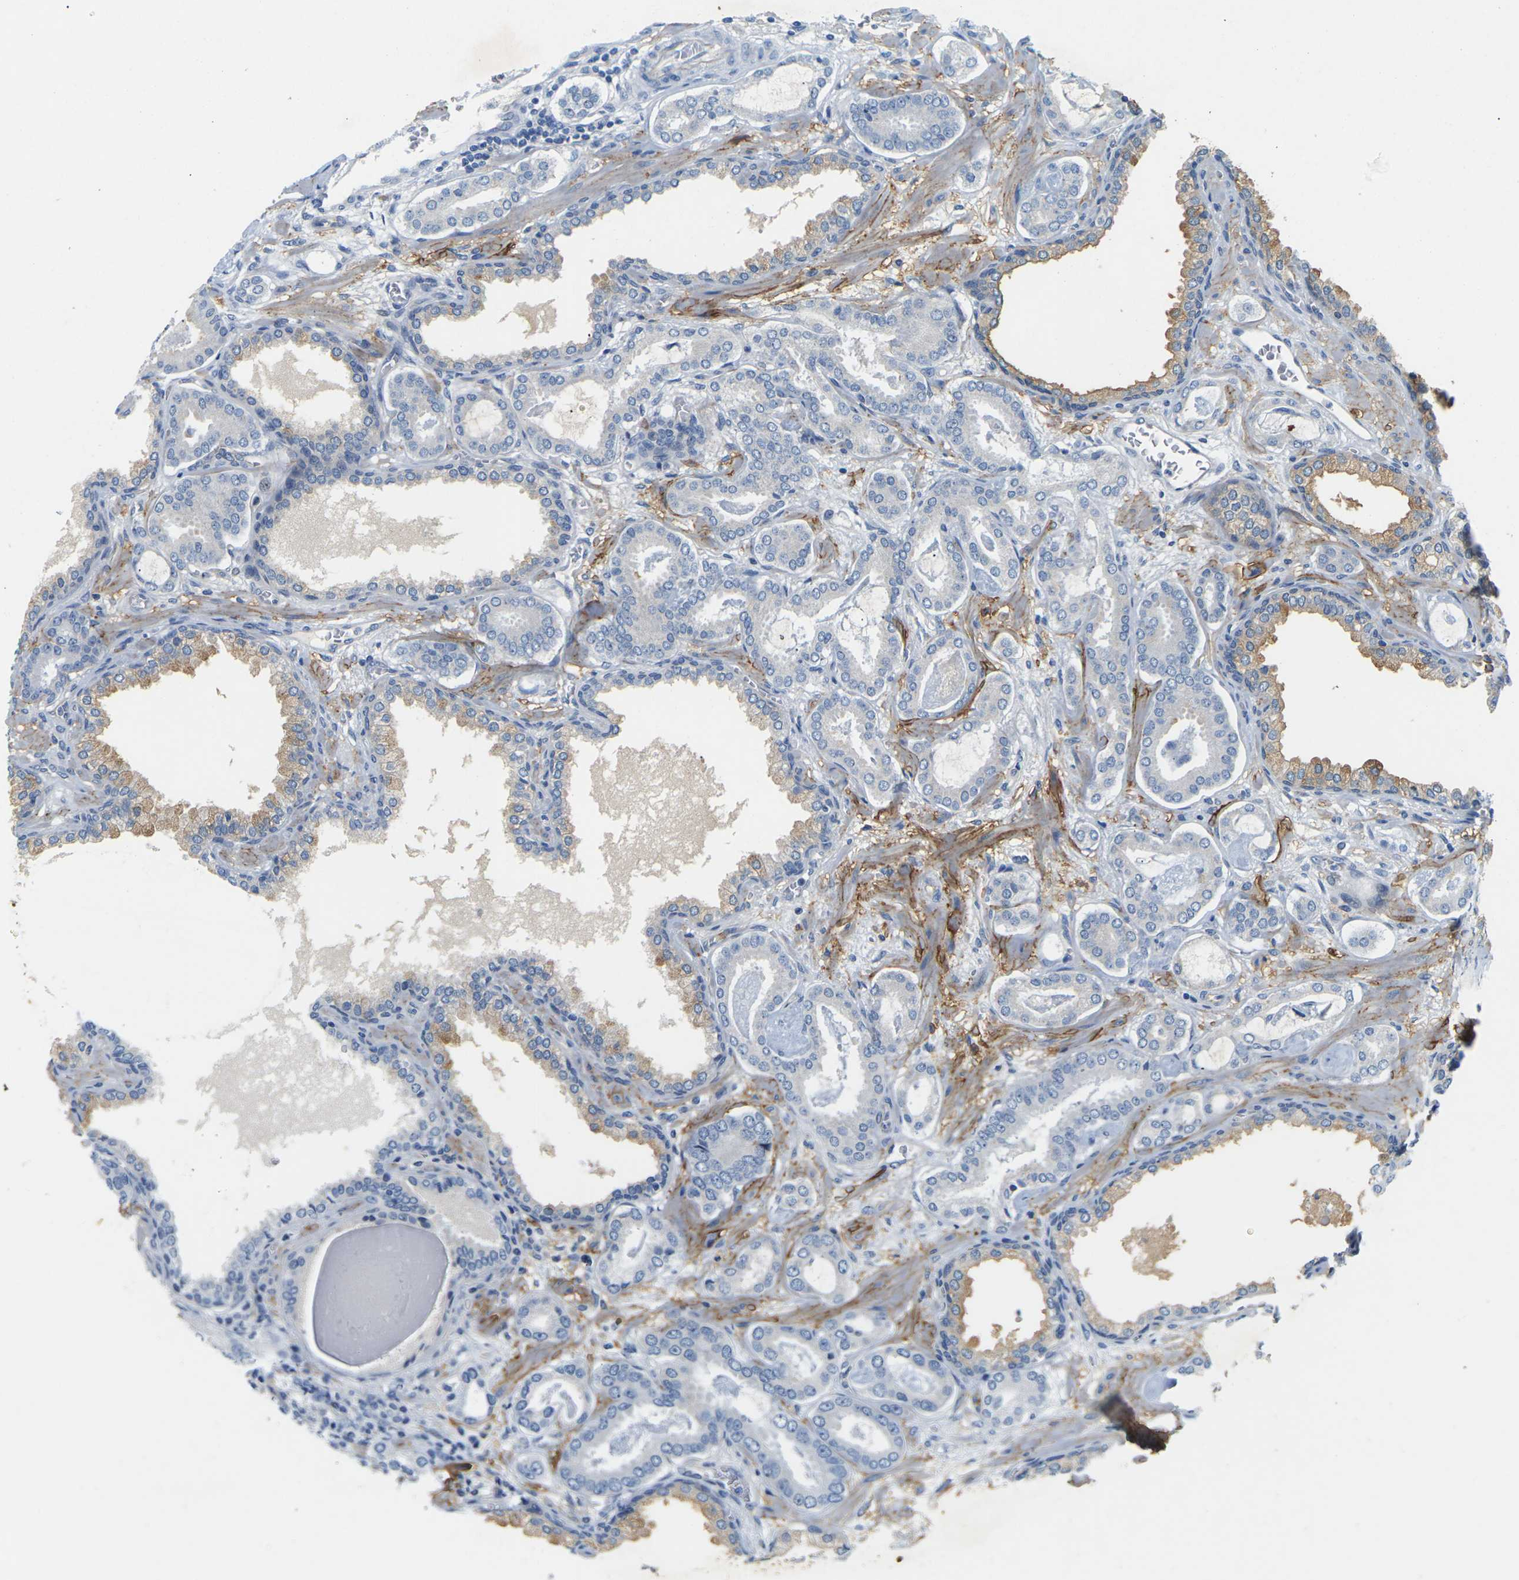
{"staining": {"intensity": "negative", "quantity": "none", "location": "none"}, "tissue": "prostate cancer", "cell_type": "Tumor cells", "image_type": "cancer", "snomed": [{"axis": "morphology", "description": "Adenocarcinoma, Low grade"}, {"axis": "topography", "description": "Prostate"}], "caption": "Tumor cells are negative for brown protein staining in adenocarcinoma (low-grade) (prostate).", "gene": "ITGA5", "patient": {"sex": "male", "age": 53}}